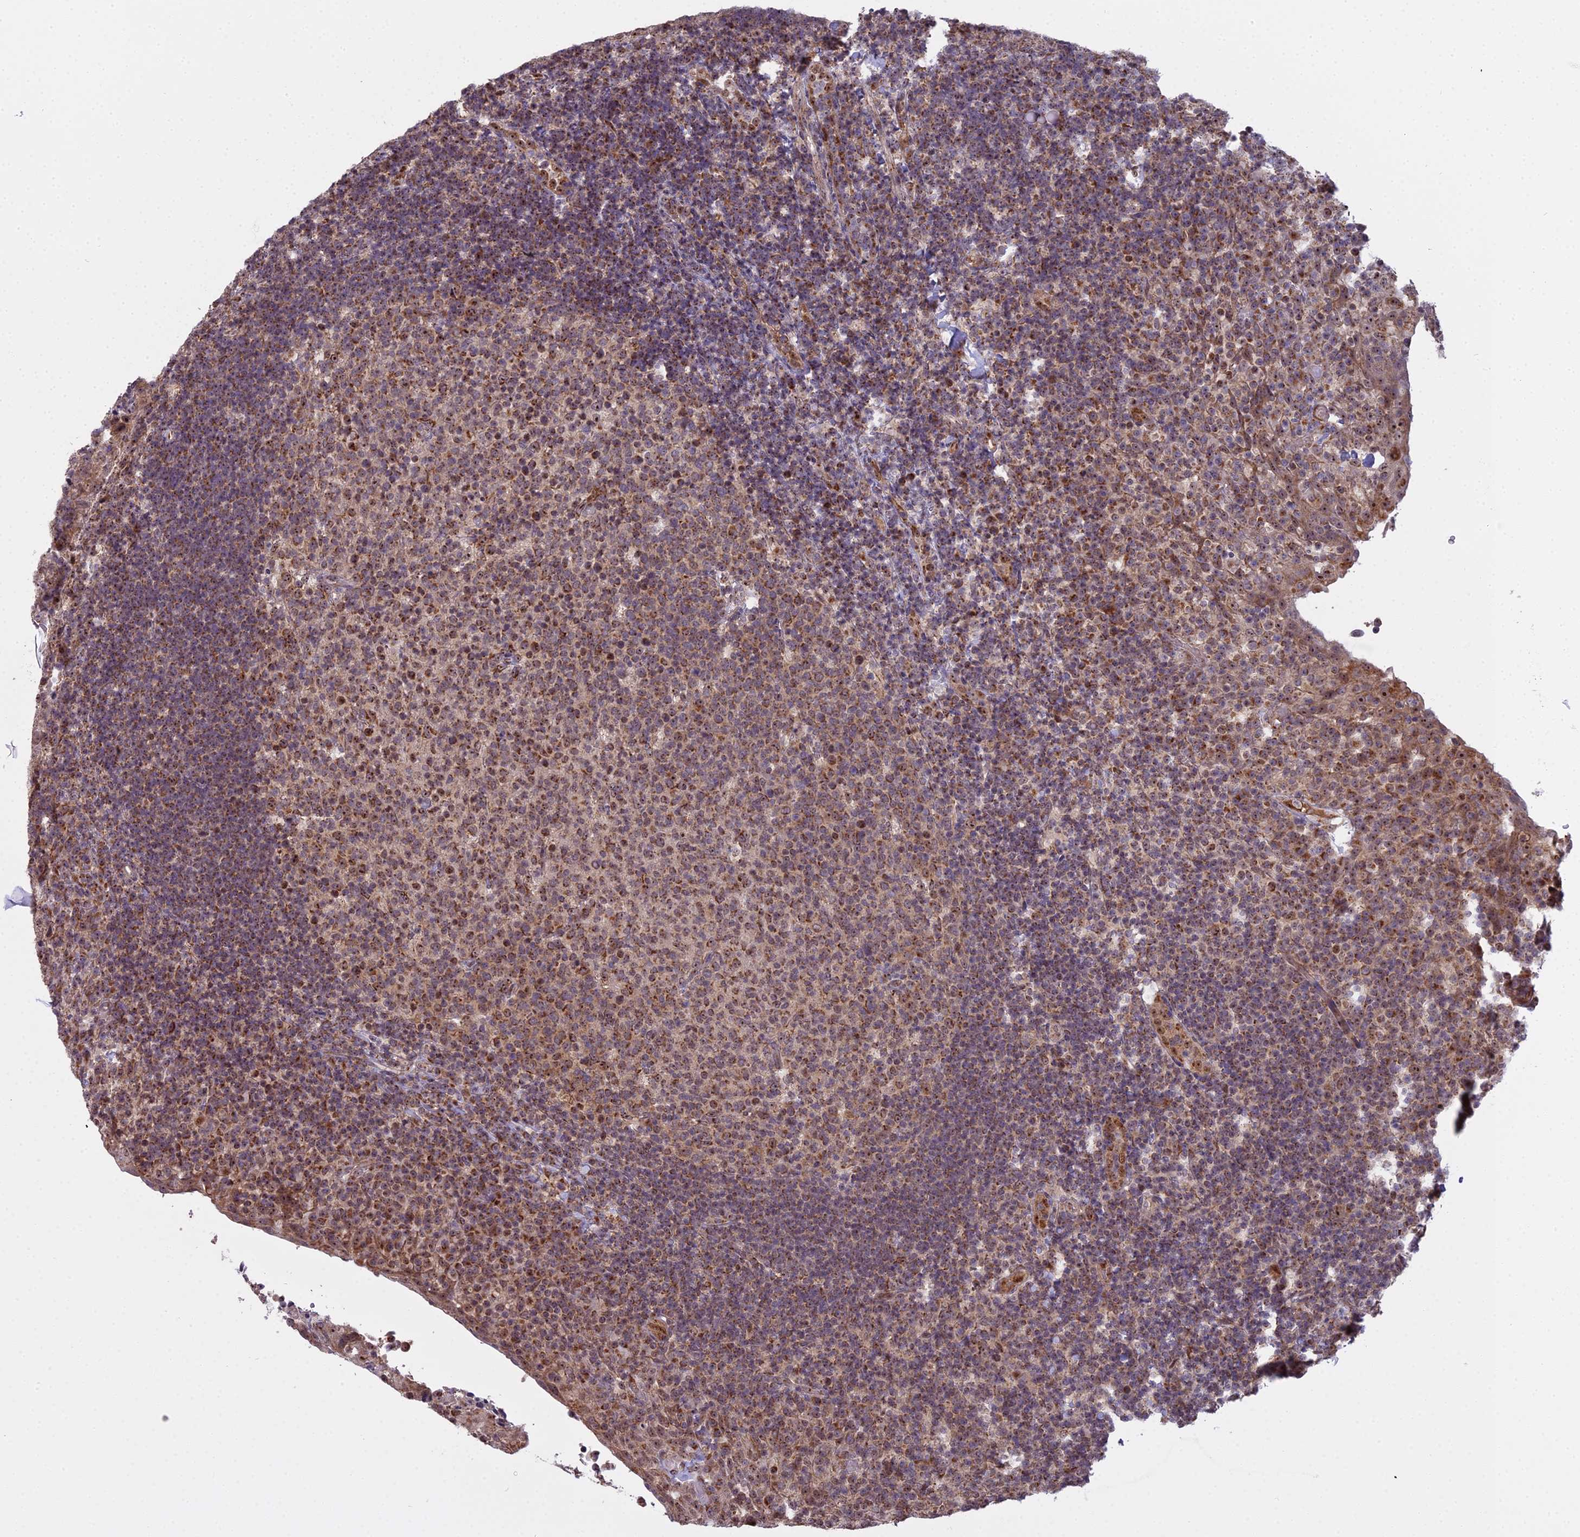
{"staining": {"intensity": "moderate", "quantity": "25%-75%", "location": "nuclear"}, "tissue": "tonsil", "cell_type": "Germinal center cells", "image_type": "normal", "snomed": [{"axis": "morphology", "description": "Normal tissue, NOS"}, {"axis": "topography", "description": "Tonsil"}], "caption": "This image reveals immunohistochemistry (IHC) staining of benign tonsil, with medium moderate nuclear positivity in about 25%-75% of germinal center cells.", "gene": "MEOX1", "patient": {"sex": "female", "age": 10}}